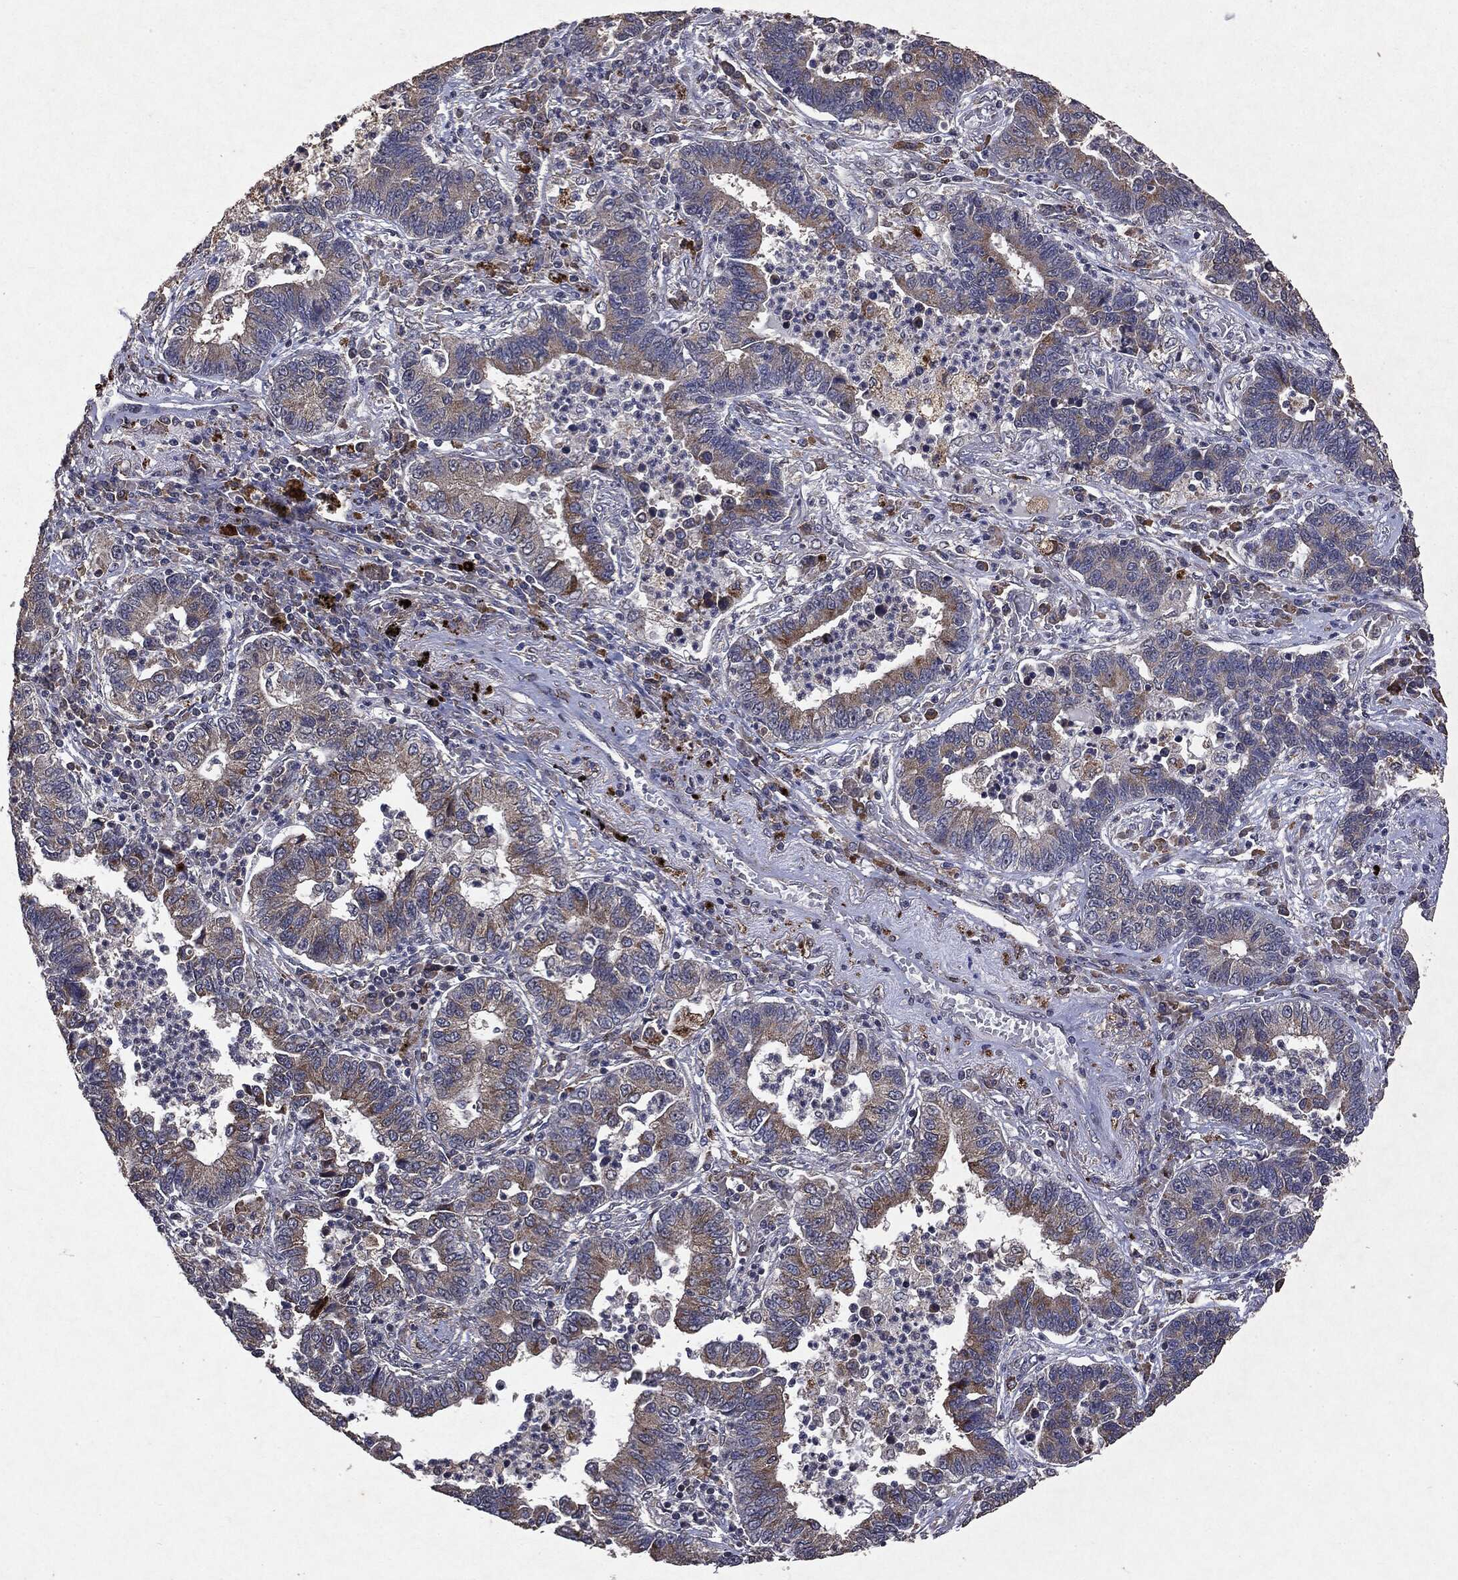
{"staining": {"intensity": "negative", "quantity": "none", "location": "none"}, "tissue": "lung cancer", "cell_type": "Tumor cells", "image_type": "cancer", "snomed": [{"axis": "morphology", "description": "Adenocarcinoma, NOS"}, {"axis": "topography", "description": "Lung"}], "caption": "Histopathology image shows no protein positivity in tumor cells of lung cancer tissue.", "gene": "PTEN", "patient": {"sex": "female", "age": 57}}